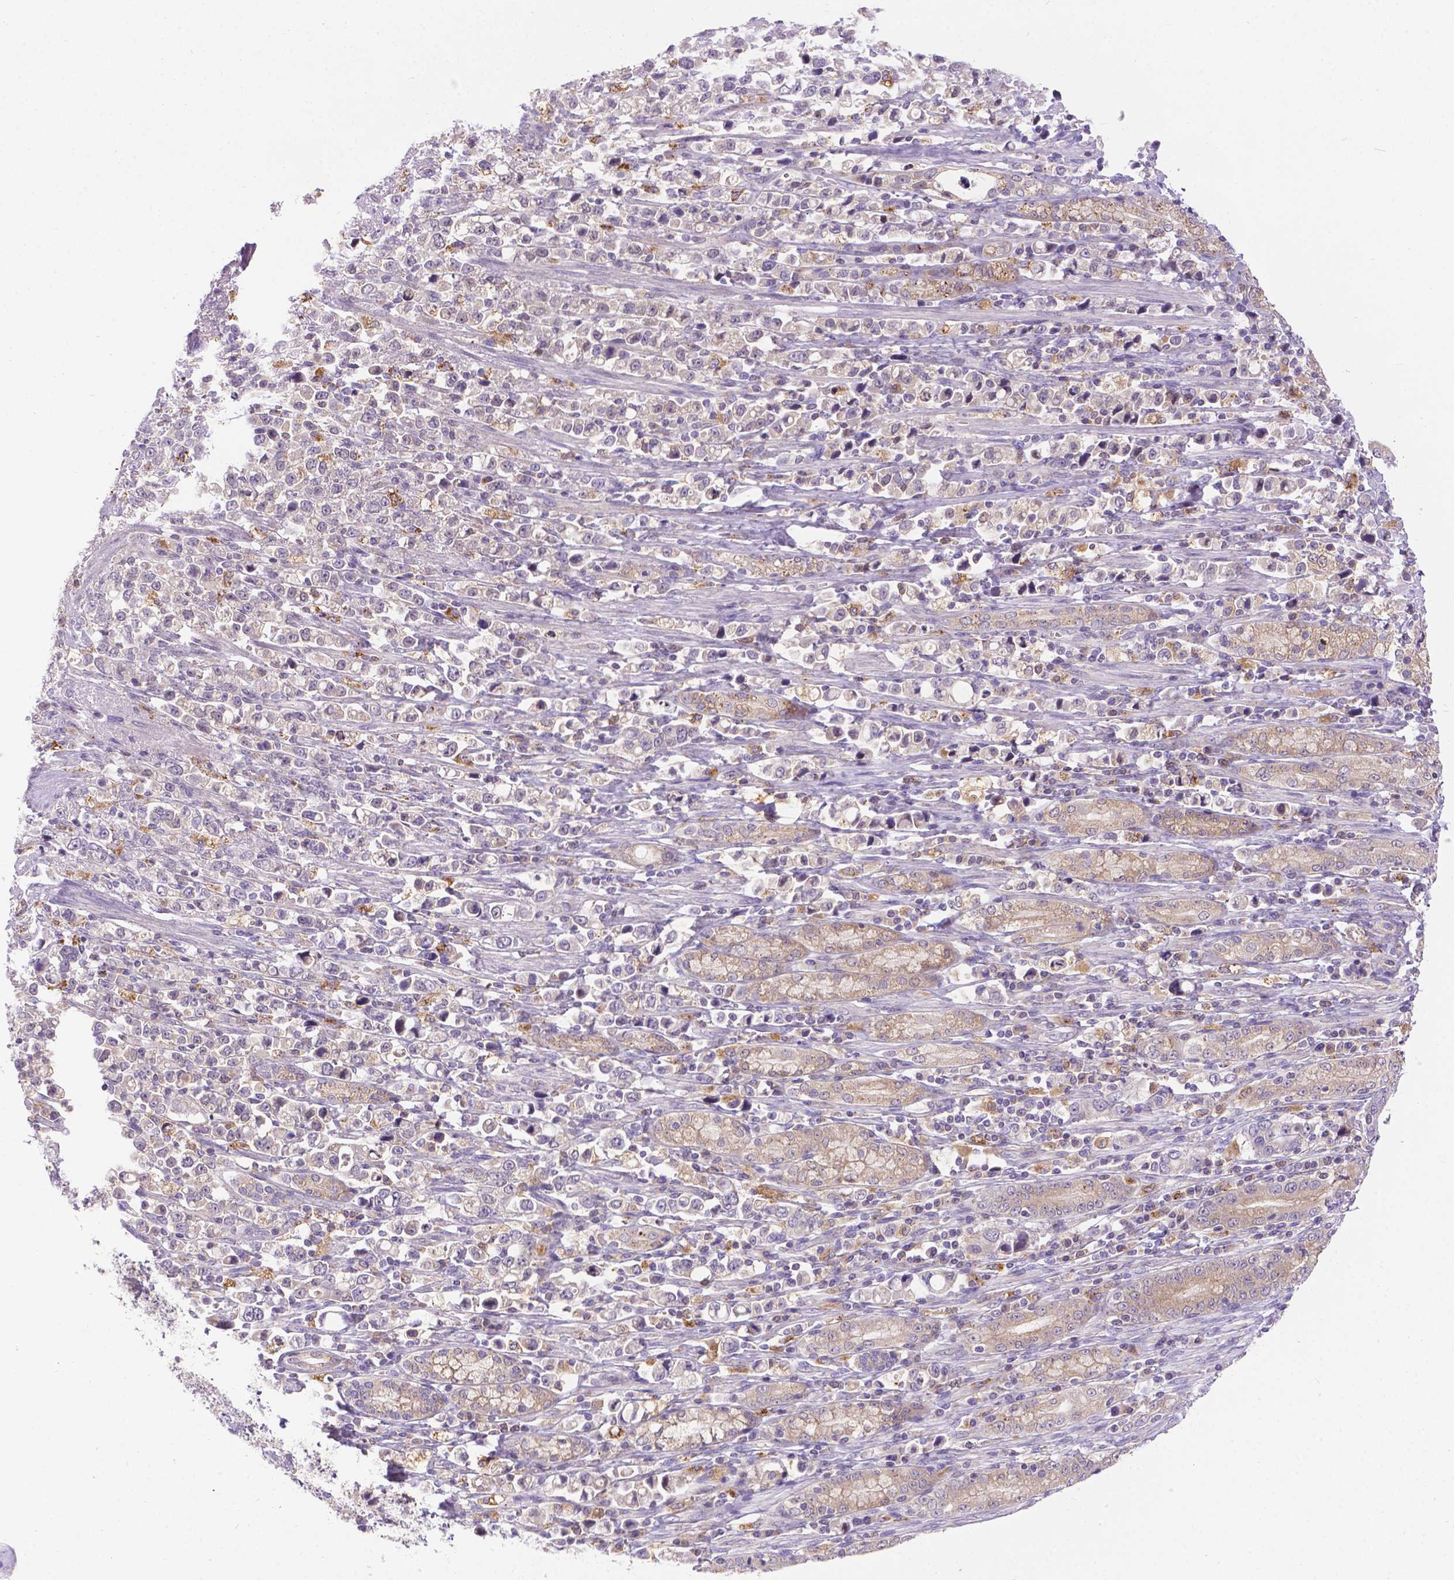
{"staining": {"intensity": "negative", "quantity": "none", "location": "none"}, "tissue": "stomach cancer", "cell_type": "Tumor cells", "image_type": "cancer", "snomed": [{"axis": "morphology", "description": "Adenocarcinoma, NOS"}, {"axis": "topography", "description": "Stomach"}], "caption": "DAB immunohistochemical staining of stomach adenocarcinoma shows no significant expression in tumor cells. (Brightfield microscopy of DAB IHC at high magnification).", "gene": "TM4SF18", "patient": {"sex": "male", "age": 63}}